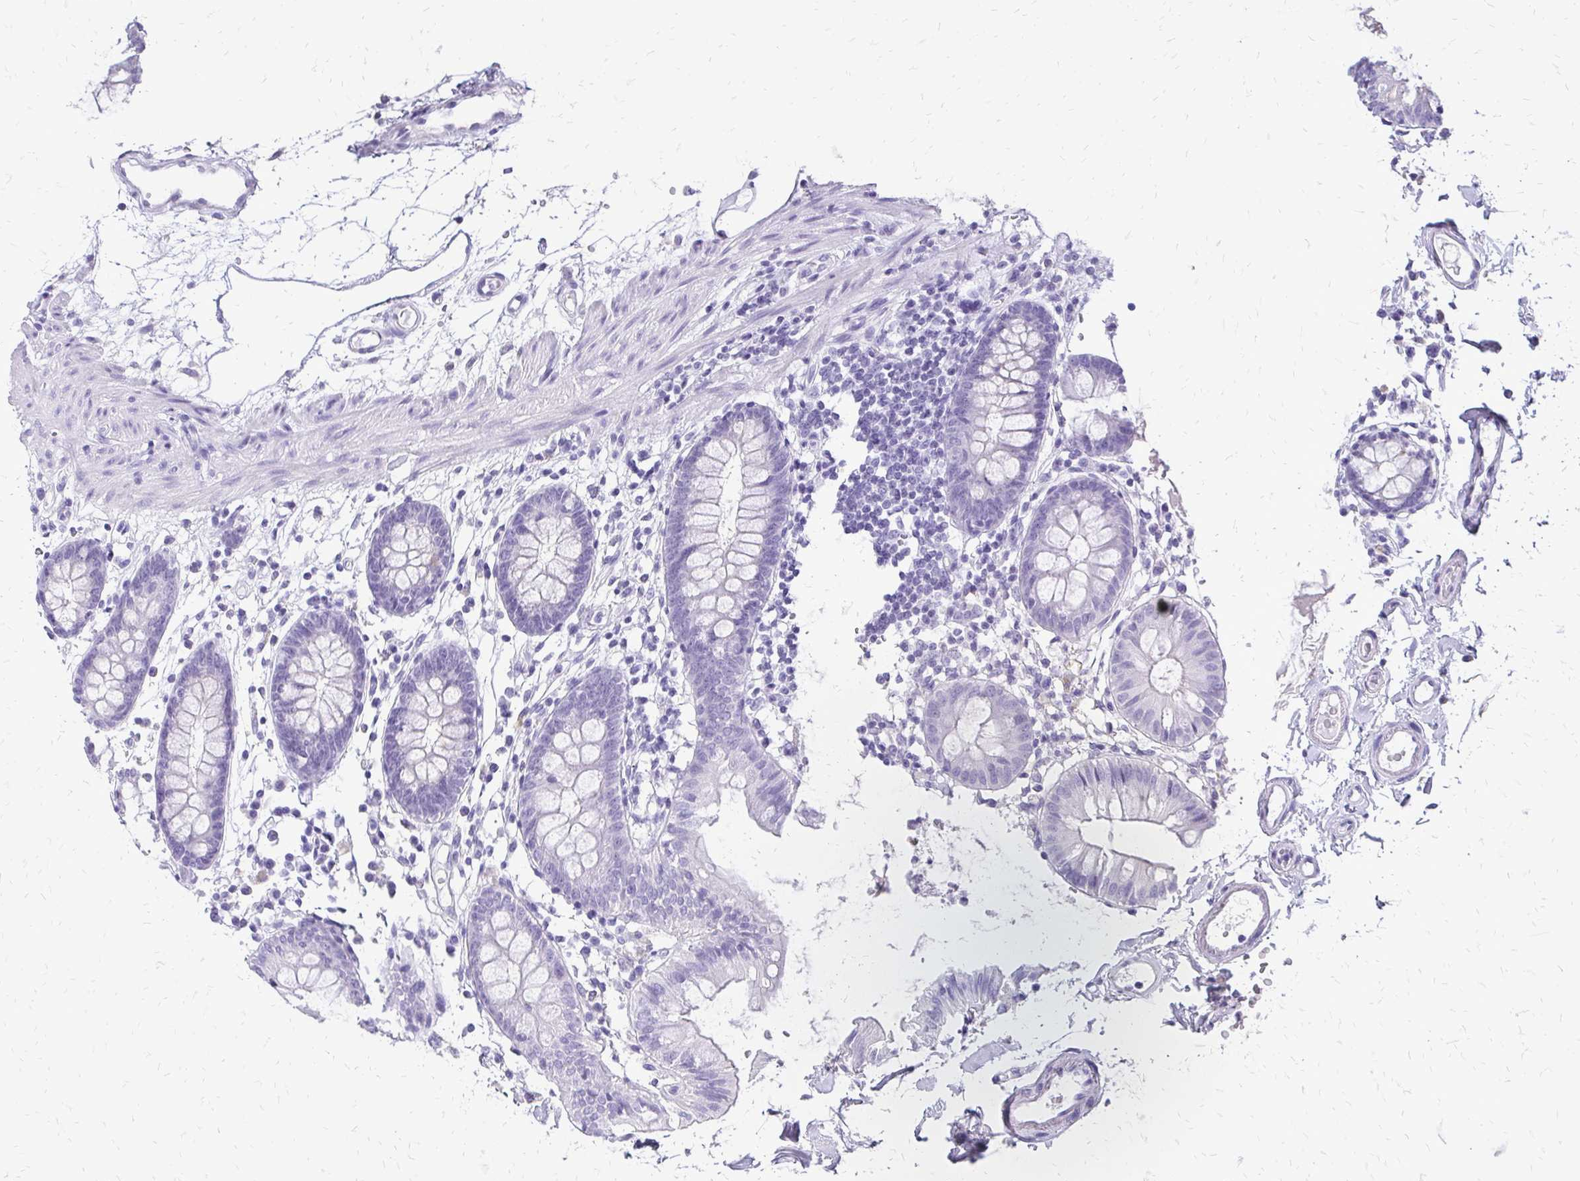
{"staining": {"intensity": "negative", "quantity": "none", "location": "none"}, "tissue": "colon", "cell_type": "Endothelial cells", "image_type": "normal", "snomed": [{"axis": "morphology", "description": "Normal tissue, NOS"}, {"axis": "topography", "description": "Colon"}], "caption": "DAB immunohistochemical staining of benign colon exhibits no significant staining in endothelial cells. (DAB (3,3'-diaminobenzidine) immunohistochemistry, high magnification).", "gene": "SLC32A1", "patient": {"sex": "female", "age": 84}}